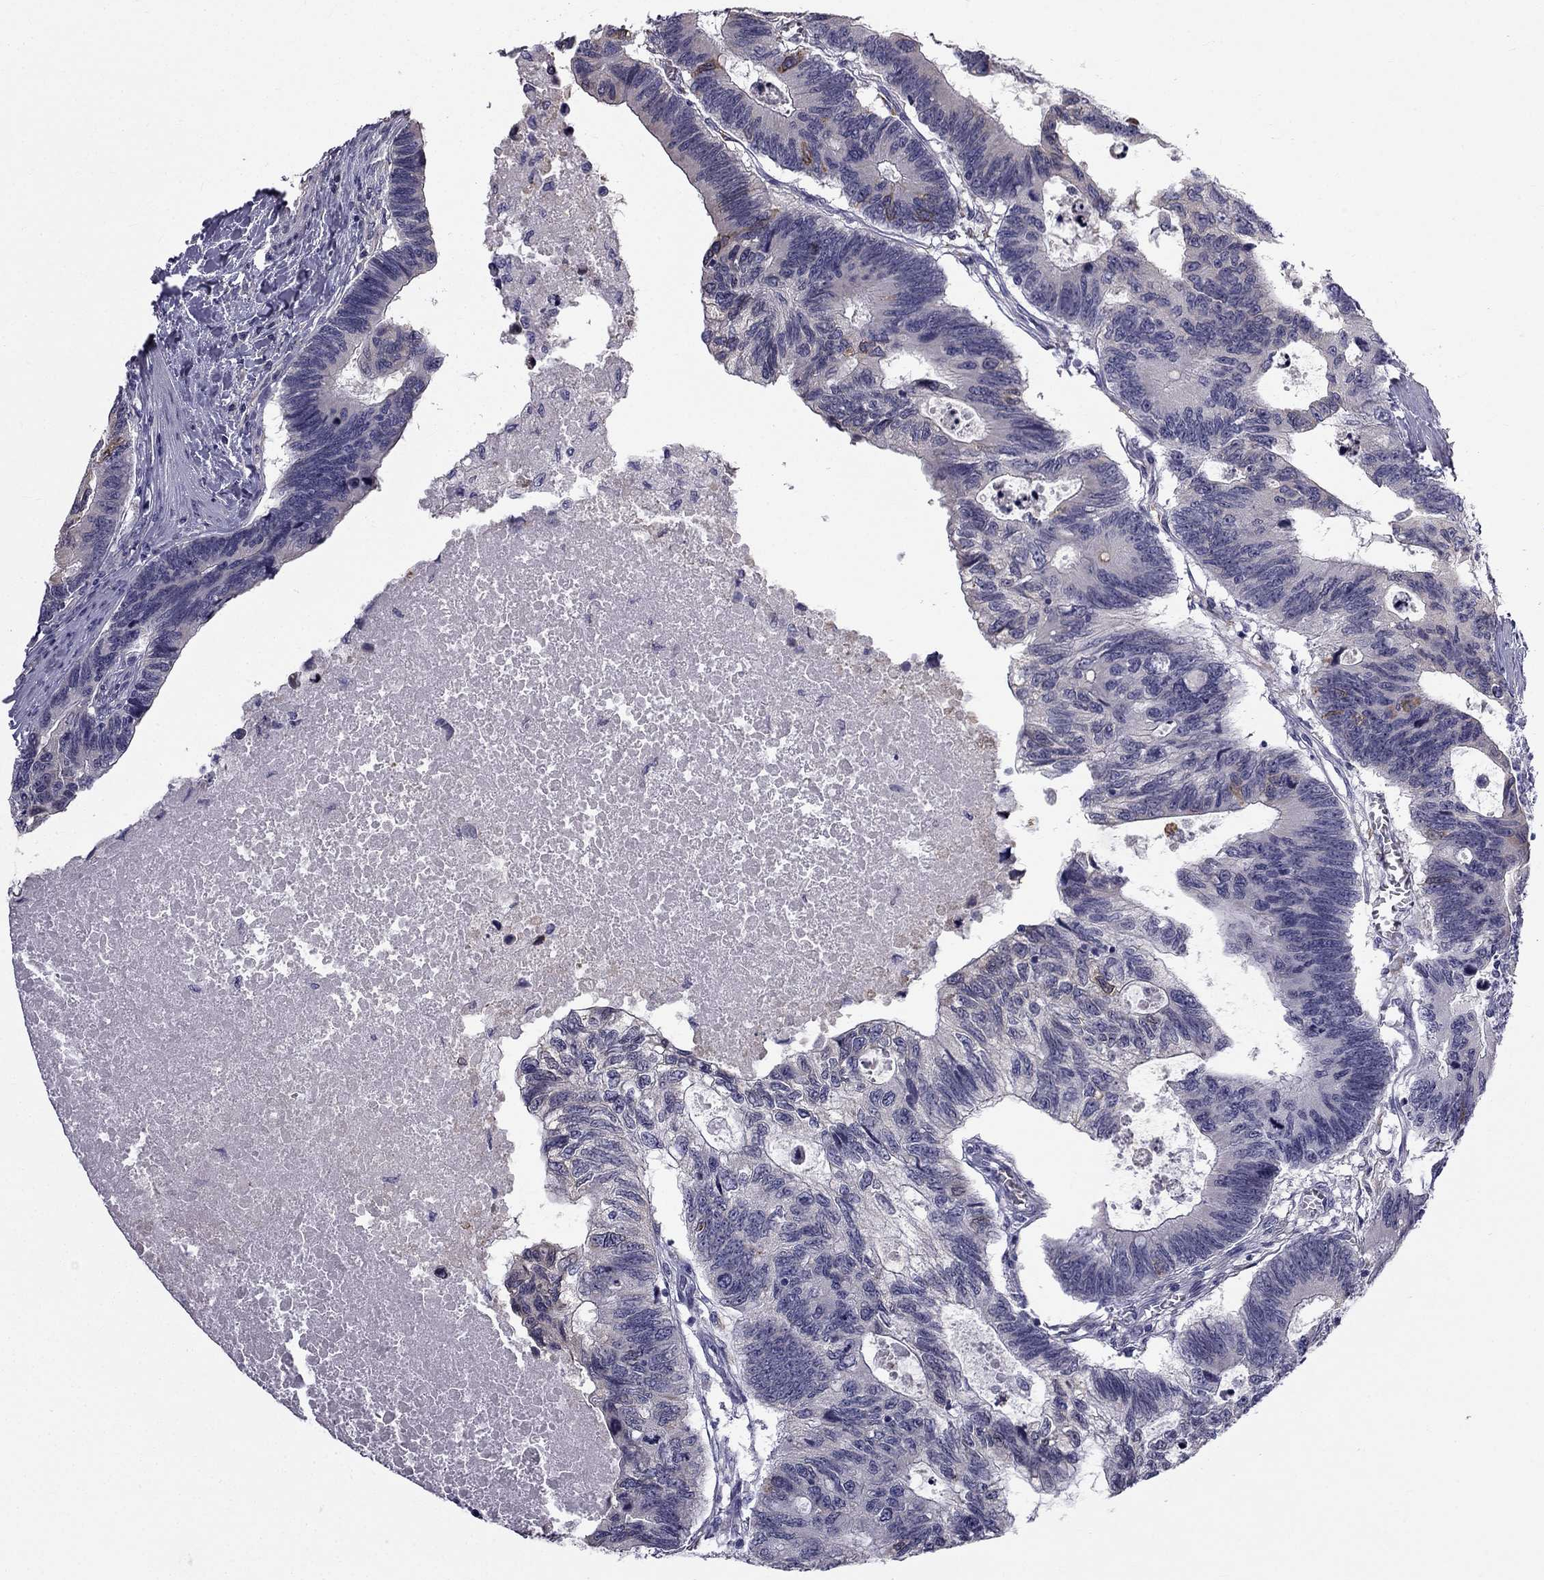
{"staining": {"intensity": "negative", "quantity": "none", "location": "none"}, "tissue": "colorectal cancer", "cell_type": "Tumor cells", "image_type": "cancer", "snomed": [{"axis": "morphology", "description": "Adenocarcinoma, NOS"}, {"axis": "topography", "description": "Colon"}], "caption": "The immunohistochemistry (IHC) image has no significant positivity in tumor cells of colorectal cancer tissue. (Stains: DAB (3,3'-diaminobenzidine) immunohistochemistry with hematoxylin counter stain, Microscopy: brightfield microscopy at high magnification).", "gene": "CCDC40", "patient": {"sex": "female", "age": 77}}